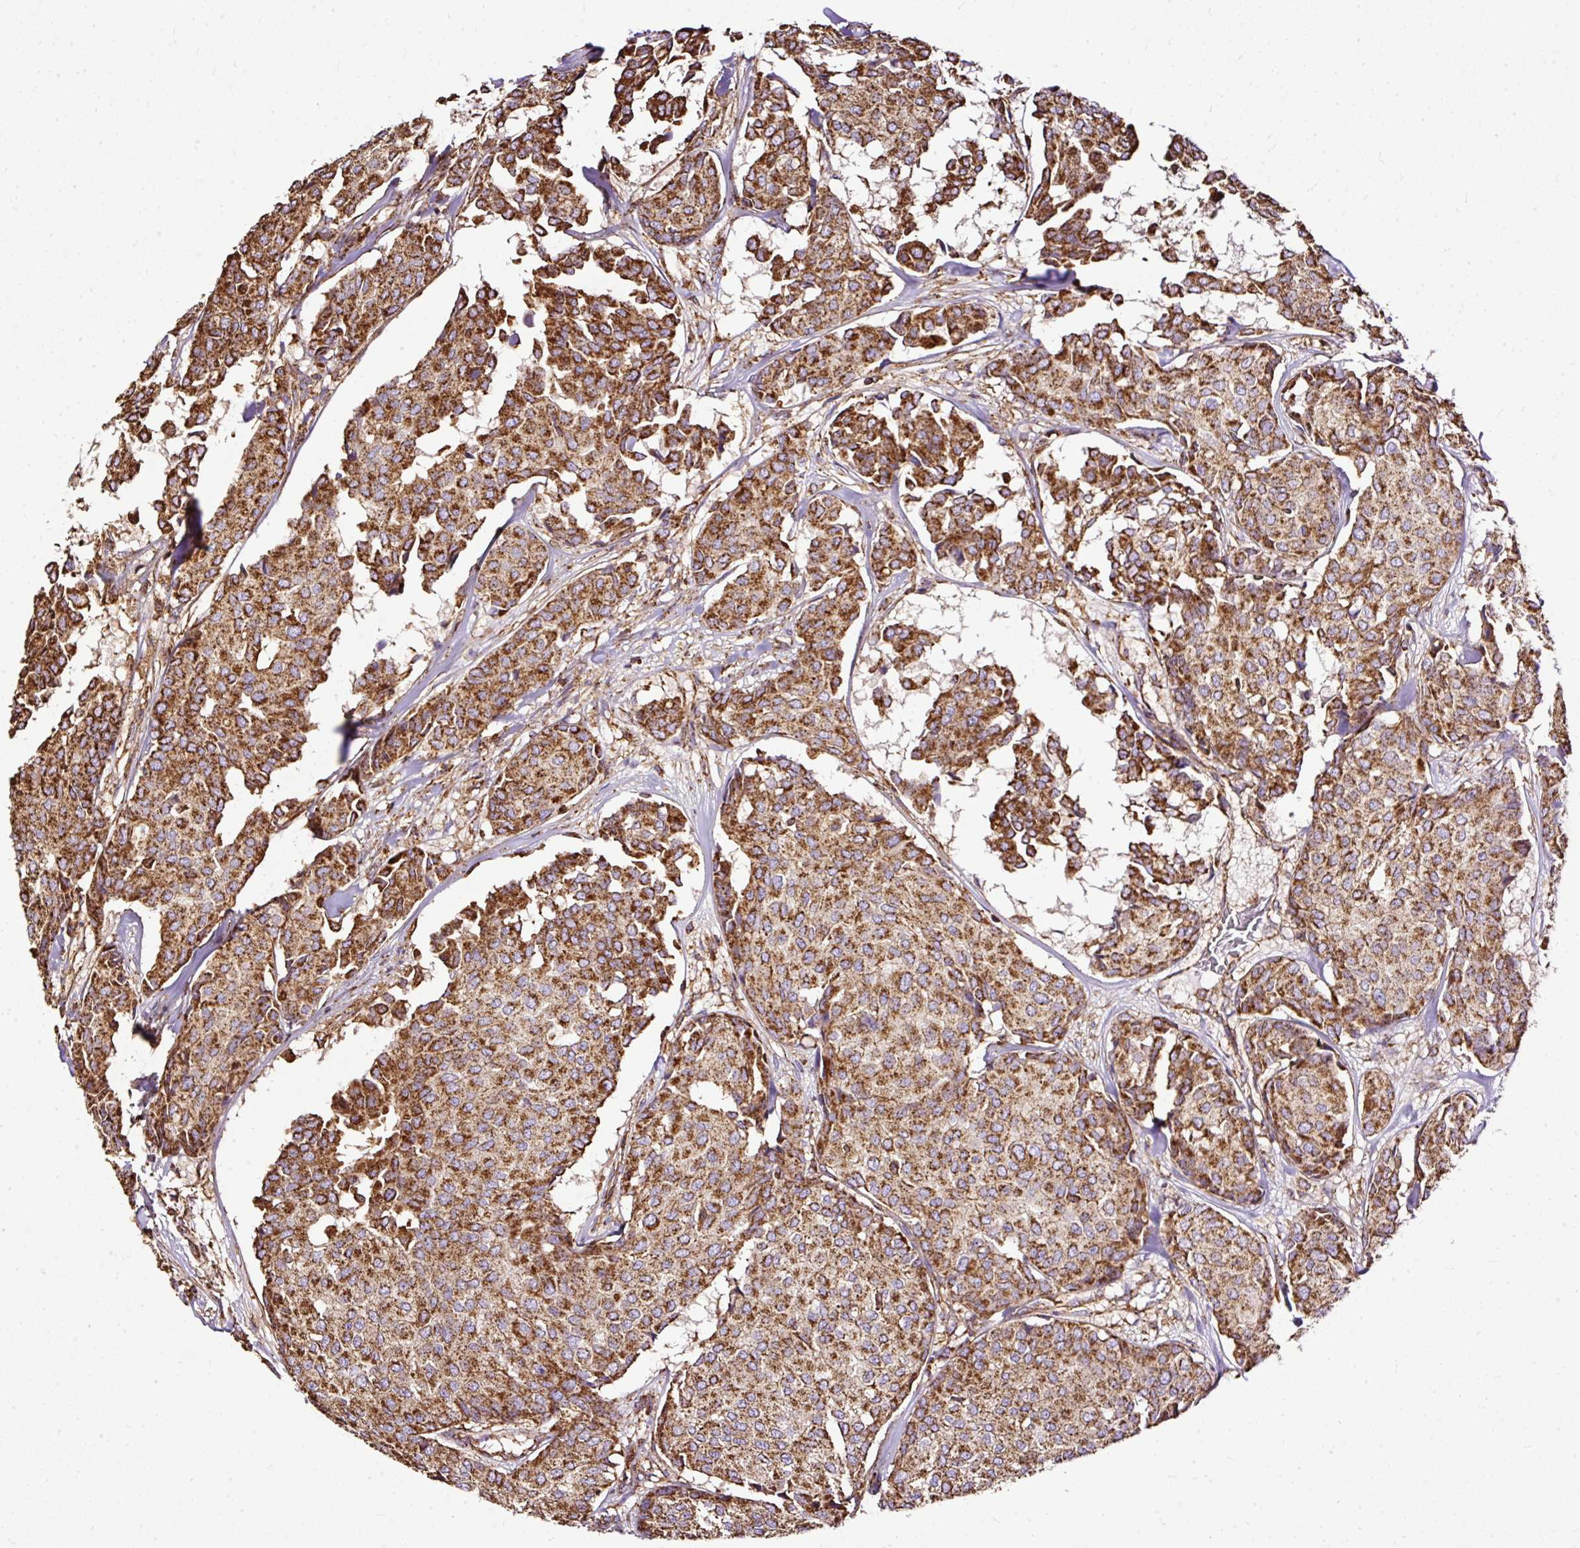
{"staining": {"intensity": "strong", "quantity": ">75%", "location": "cytoplasmic/membranous"}, "tissue": "breast cancer", "cell_type": "Tumor cells", "image_type": "cancer", "snomed": [{"axis": "morphology", "description": "Duct carcinoma"}, {"axis": "topography", "description": "Breast"}], "caption": "Tumor cells exhibit high levels of strong cytoplasmic/membranous positivity in approximately >75% of cells in human breast intraductal carcinoma.", "gene": "KLHL11", "patient": {"sex": "female", "age": 75}}